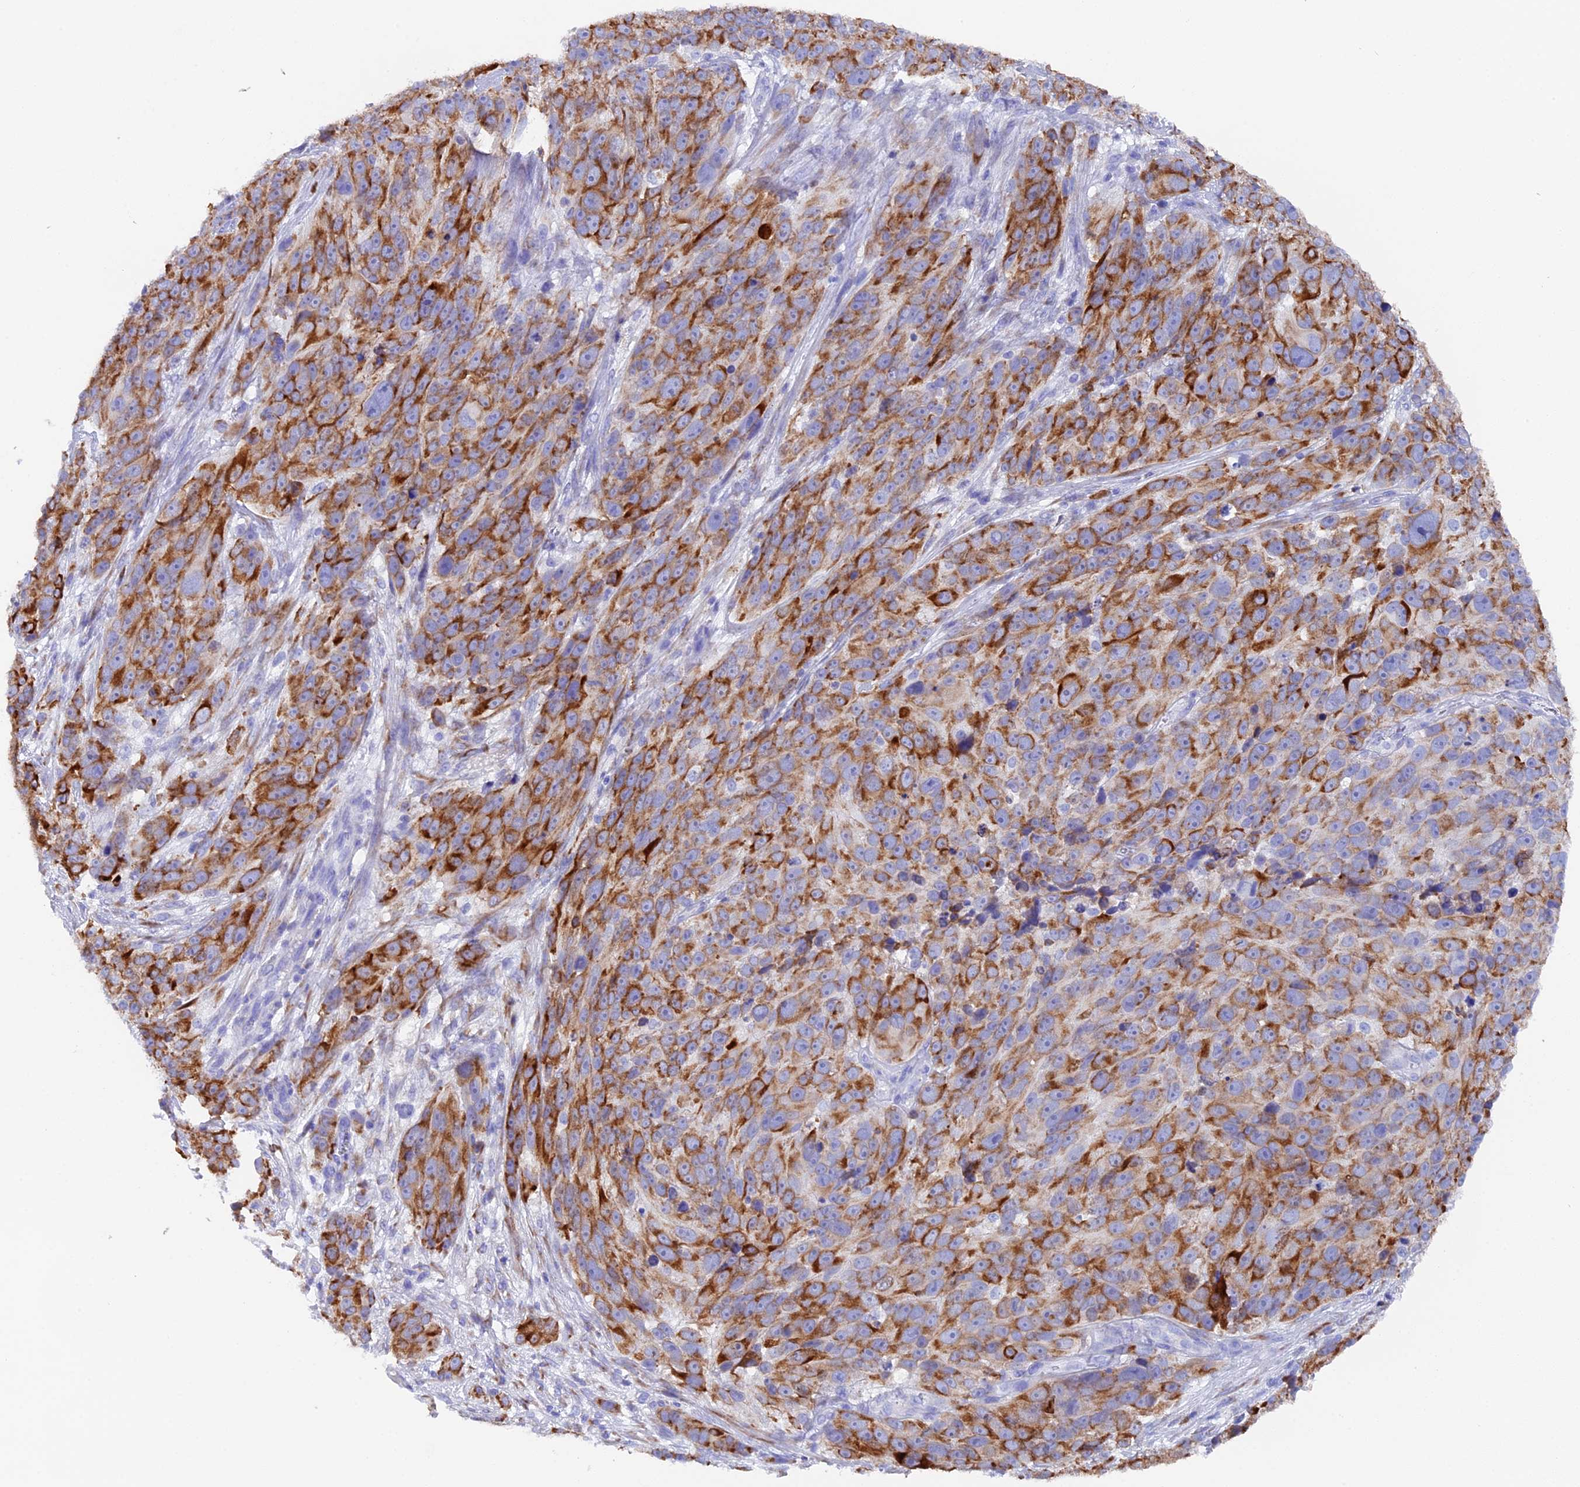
{"staining": {"intensity": "strong", "quantity": "25%-75%", "location": "cytoplasmic/membranous"}, "tissue": "melanoma", "cell_type": "Tumor cells", "image_type": "cancer", "snomed": [{"axis": "morphology", "description": "Malignant melanoma, NOS"}, {"axis": "topography", "description": "Skin"}], "caption": "Immunohistochemistry of melanoma reveals high levels of strong cytoplasmic/membranous expression in about 25%-75% of tumor cells.", "gene": "FKBP11", "patient": {"sex": "male", "age": 84}}